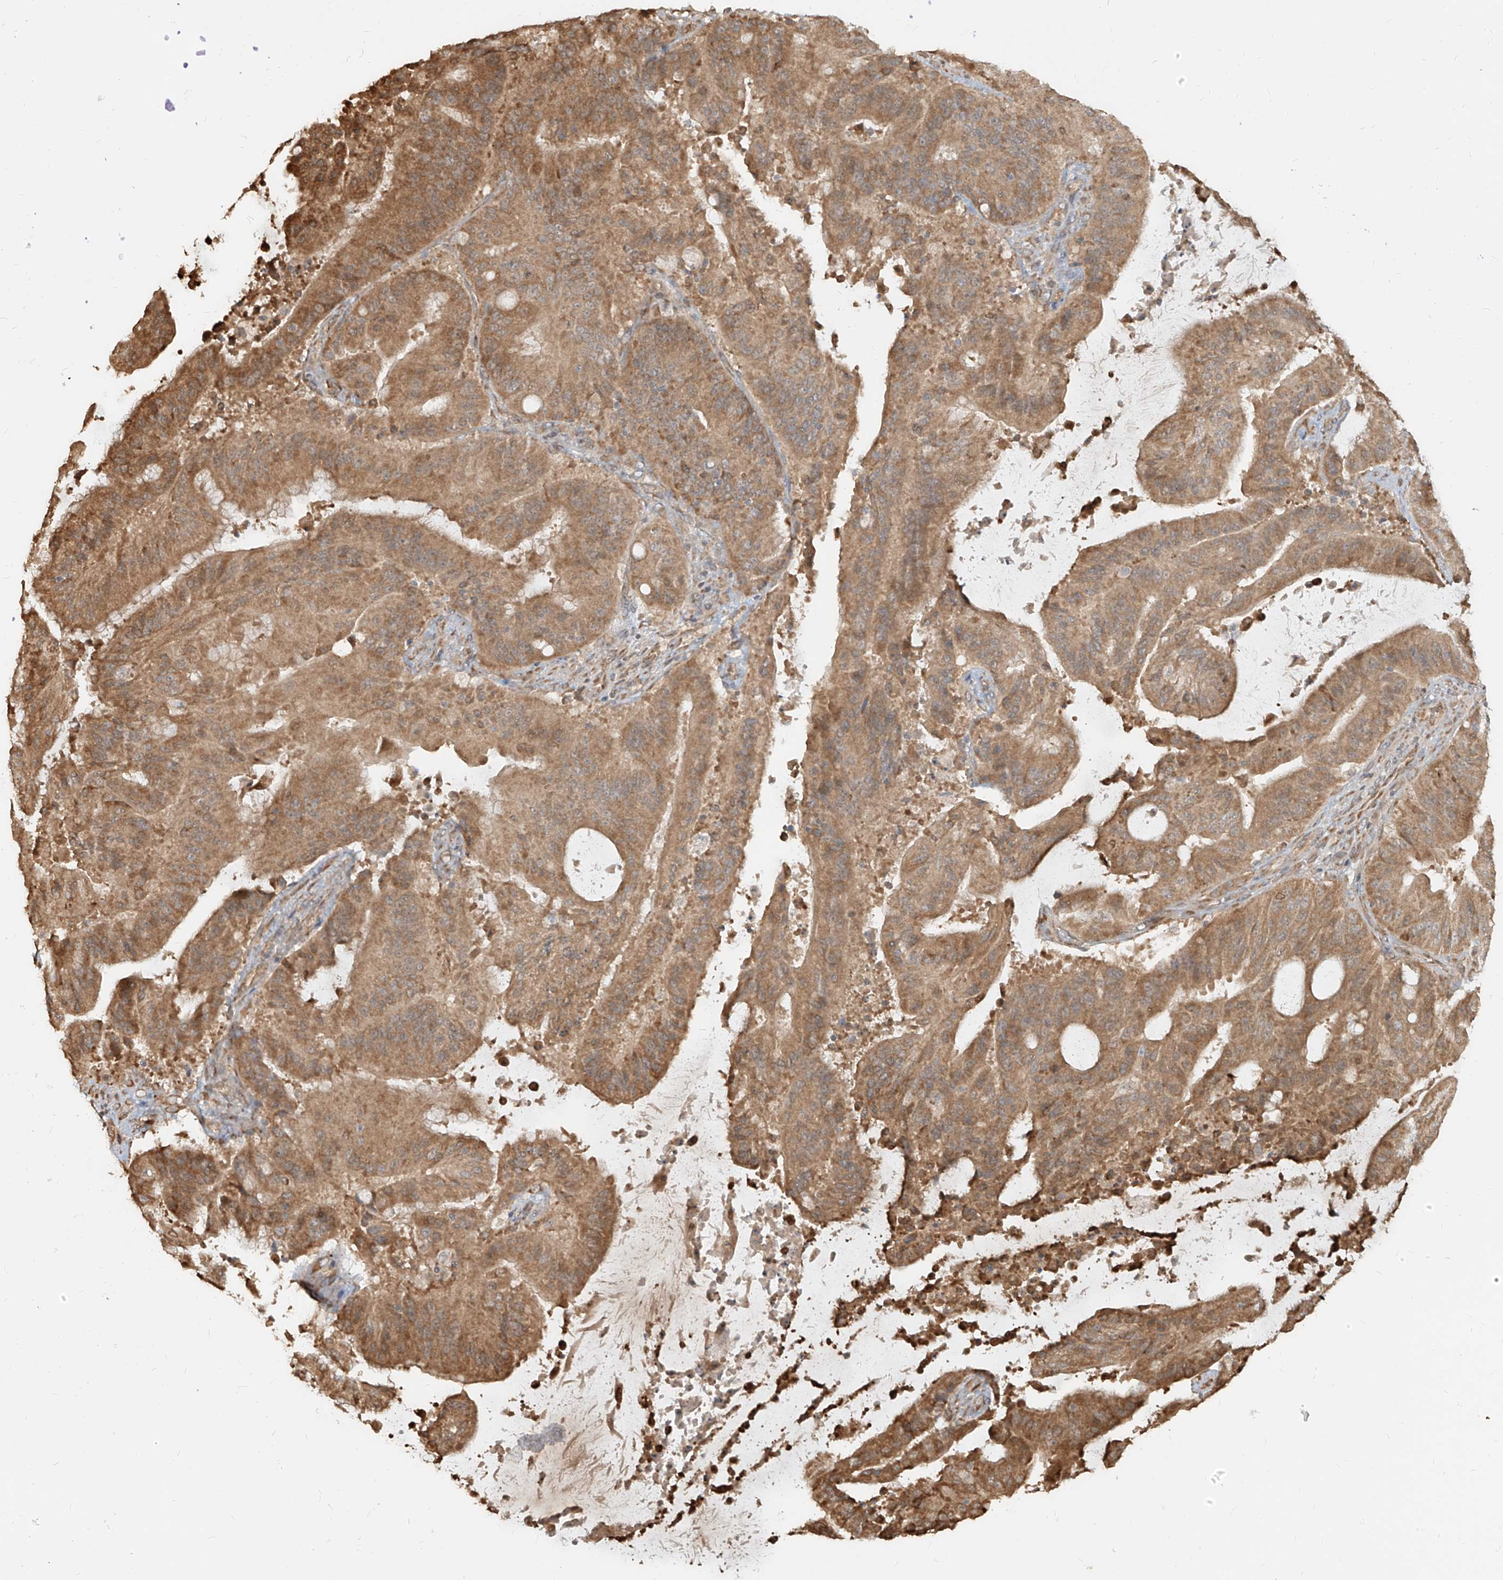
{"staining": {"intensity": "moderate", "quantity": ">75%", "location": "cytoplasmic/membranous"}, "tissue": "liver cancer", "cell_type": "Tumor cells", "image_type": "cancer", "snomed": [{"axis": "morphology", "description": "Normal tissue, NOS"}, {"axis": "morphology", "description": "Cholangiocarcinoma"}, {"axis": "topography", "description": "Liver"}, {"axis": "topography", "description": "Peripheral nerve tissue"}], "caption": "A brown stain highlights moderate cytoplasmic/membranous staining of a protein in cholangiocarcinoma (liver) tumor cells.", "gene": "UBE2K", "patient": {"sex": "female", "age": 73}}